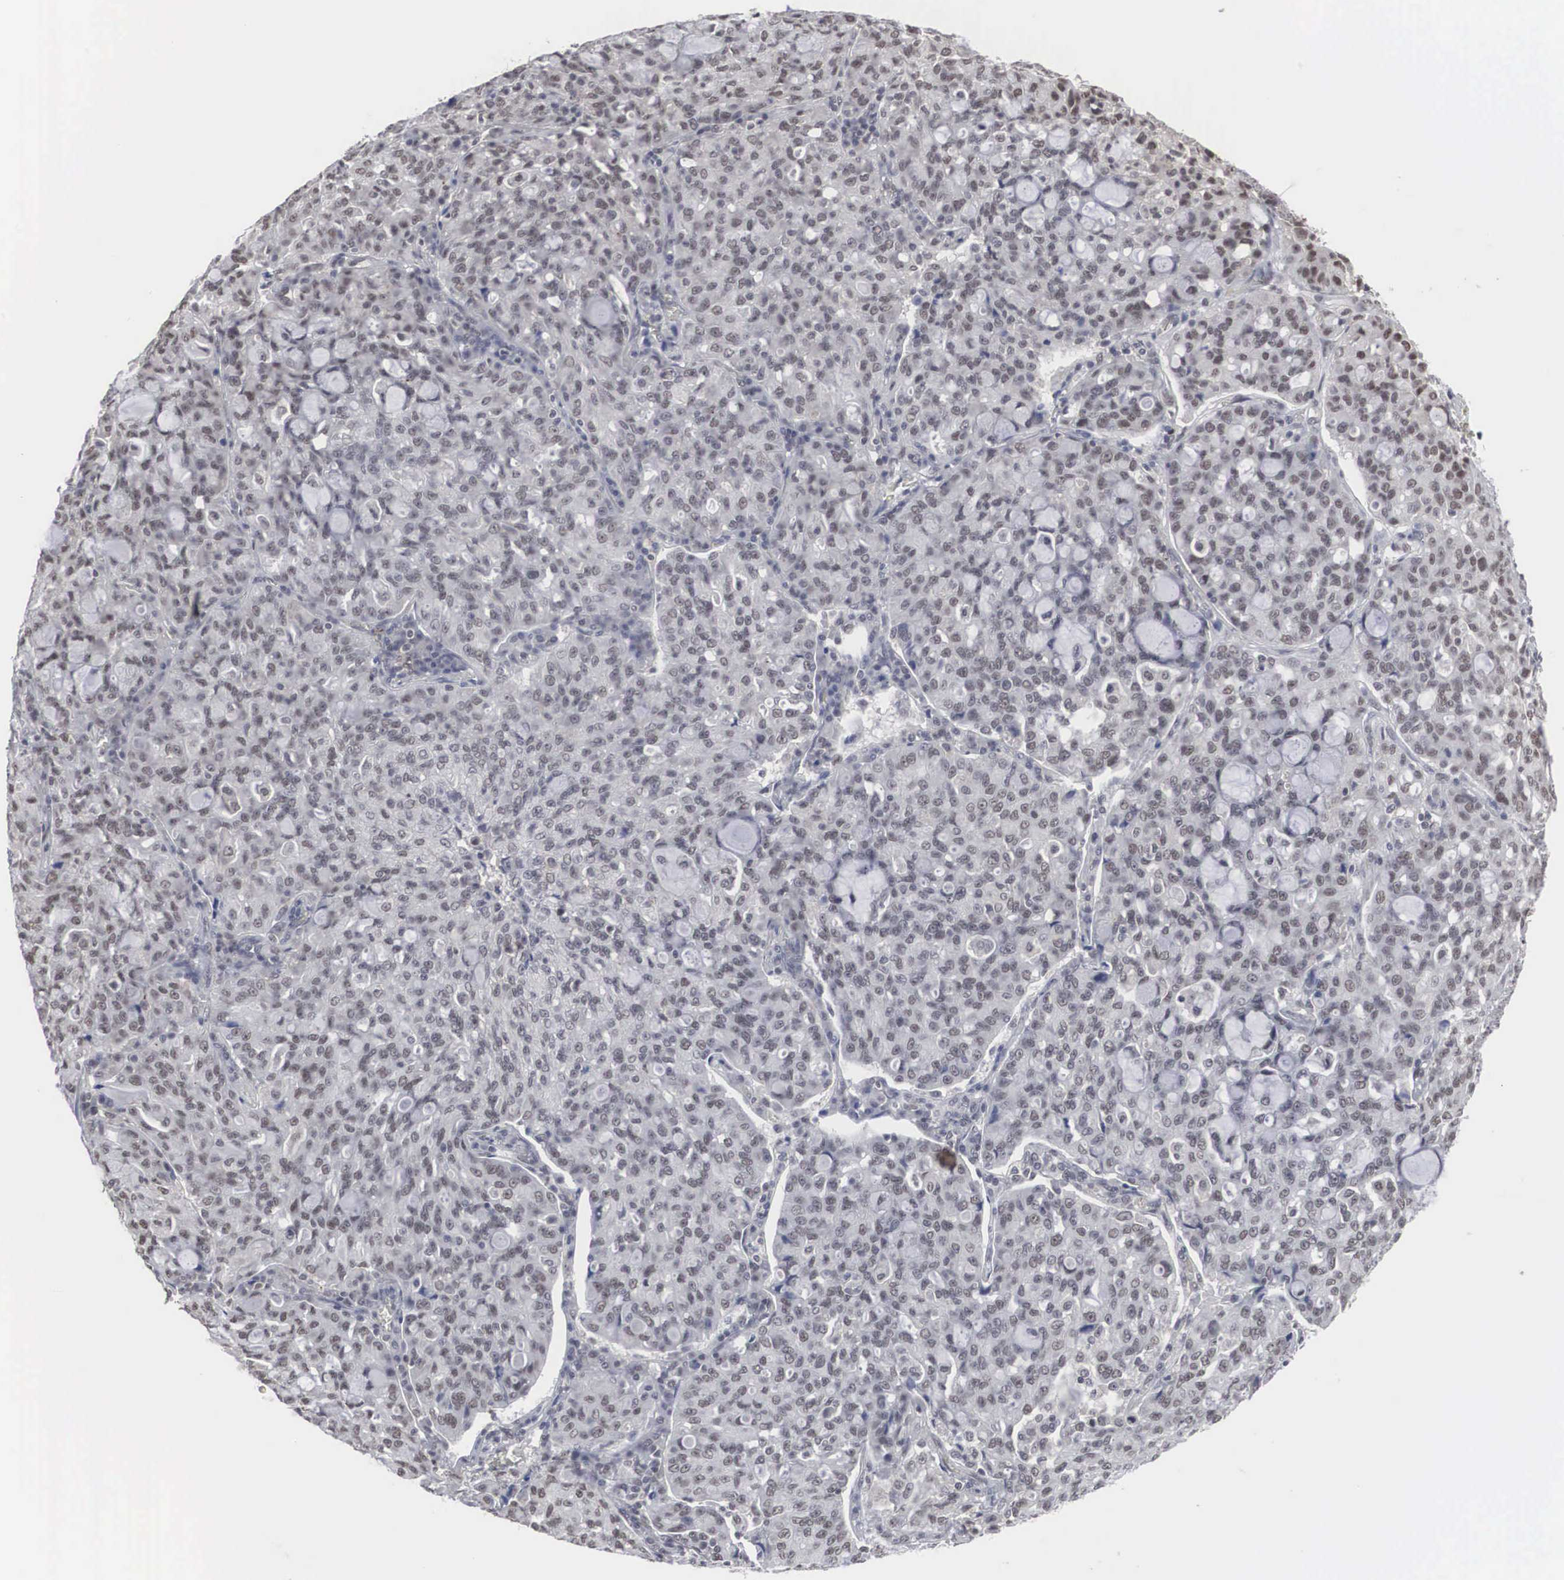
{"staining": {"intensity": "negative", "quantity": "none", "location": "none"}, "tissue": "lung cancer", "cell_type": "Tumor cells", "image_type": "cancer", "snomed": [{"axis": "morphology", "description": "Adenocarcinoma, NOS"}, {"axis": "topography", "description": "Lung"}], "caption": "The image reveals no significant staining in tumor cells of adenocarcinoma (lung). Brightfield microscopy of IHC stained with DAB (brown) and hematoxylin (blue), captured at high magnification.", "gene": "AUTS2", "patient": {"sex": "female", "age": 44}}